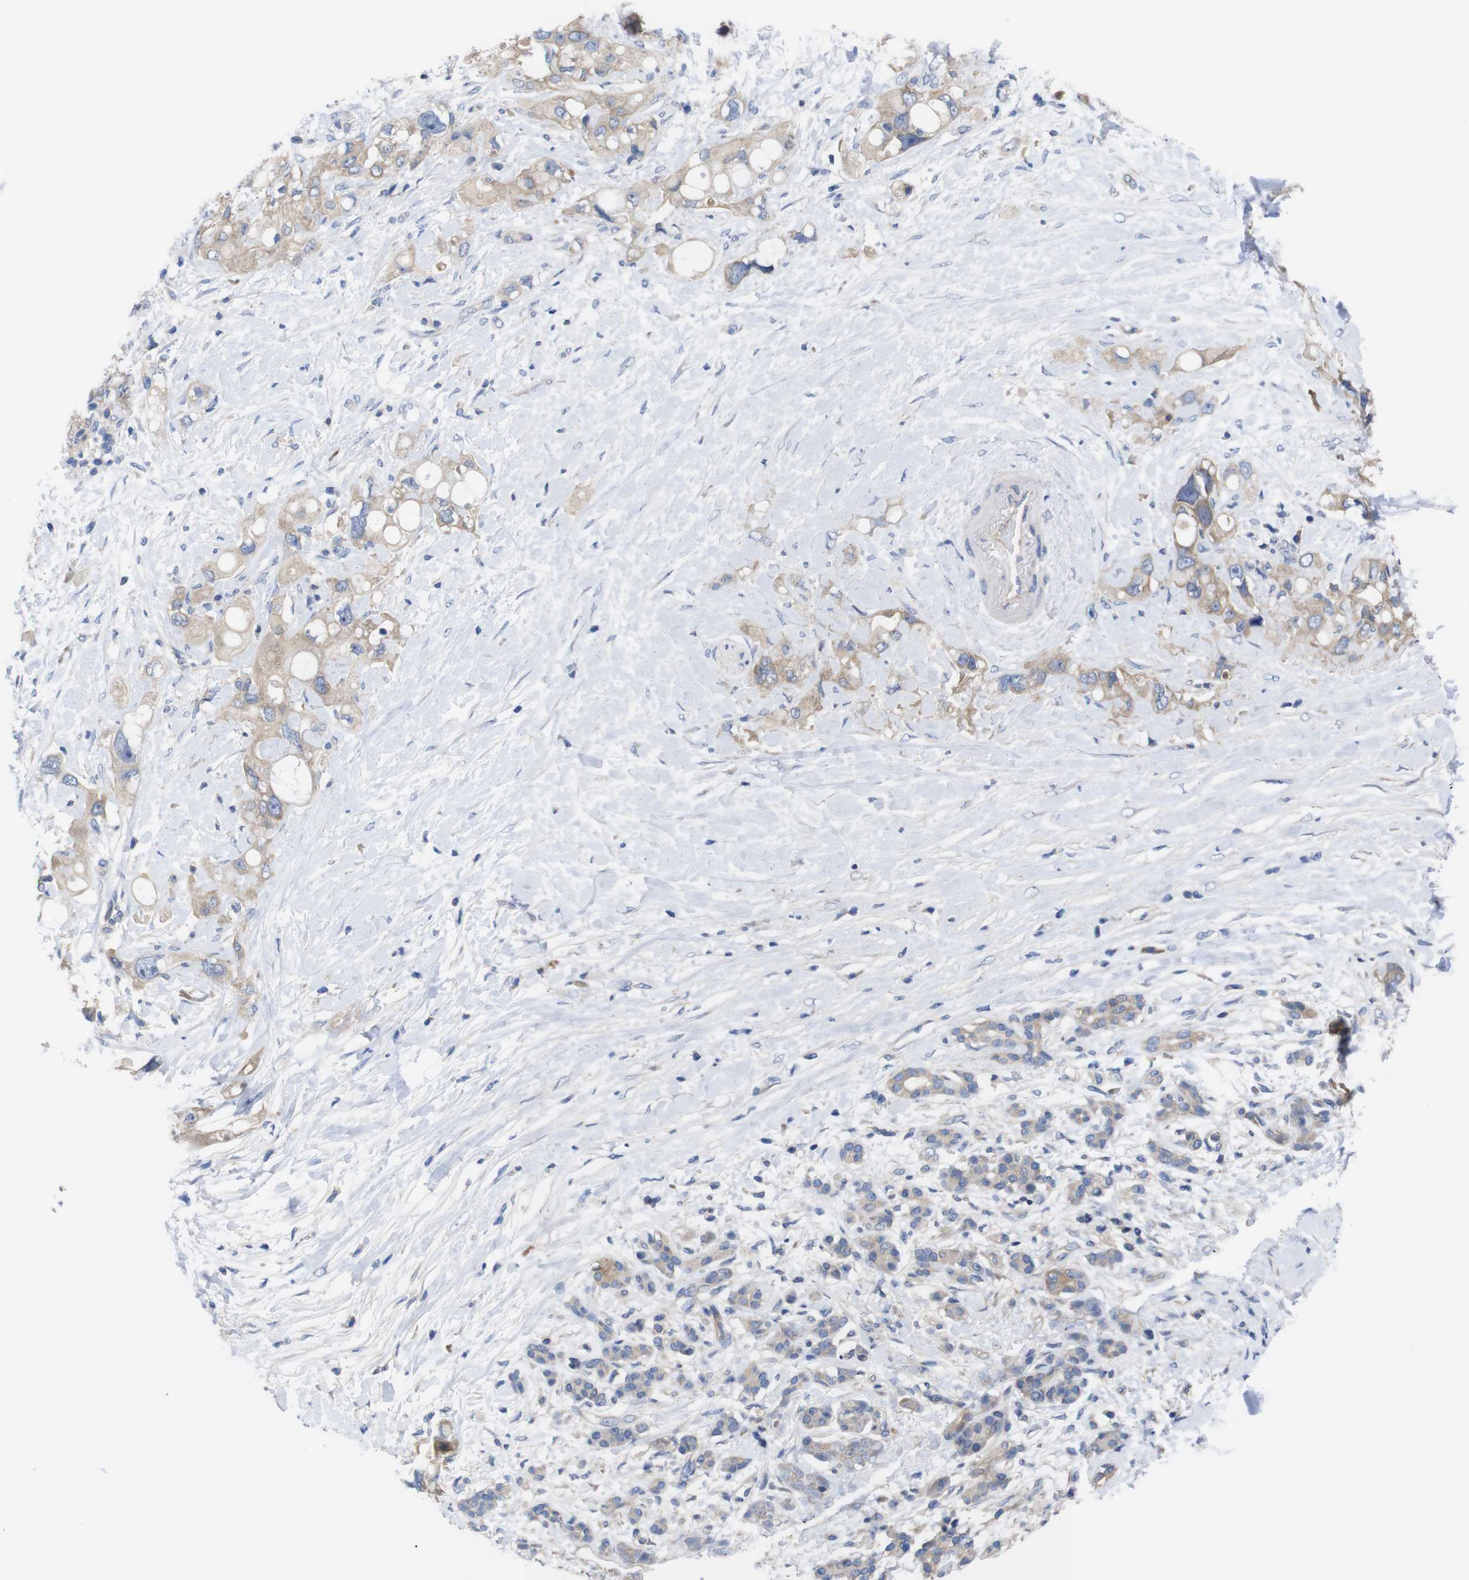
{"staining": {"intensity": "weak", "quantity": ">75%", "location": "cytoplasmic/membranous"}, "tissue": "pancreatic cancer", "cell_type": "Tumor cells", "image_type": "cancer", "snomed": [{"axis": "morphology", "description": "Adenocarcinoma, NOS"}, {"axis": "topography", "description": "Pancreas"}], "caption": "Immunohistochemistry (IHC) histopathology image of neoplastic tissue: pancreatic cancer (adenocarcinoma) stained using immunohistochemistry (IHC) reveals low levels of weak protein expression localized specifically in the cytoplasmic/membranous of tumor cells, appearing as a cytoplasmic/membranous brown color.", "gene": "USH1C", "patient": {"sex": "female", "age": 56}}